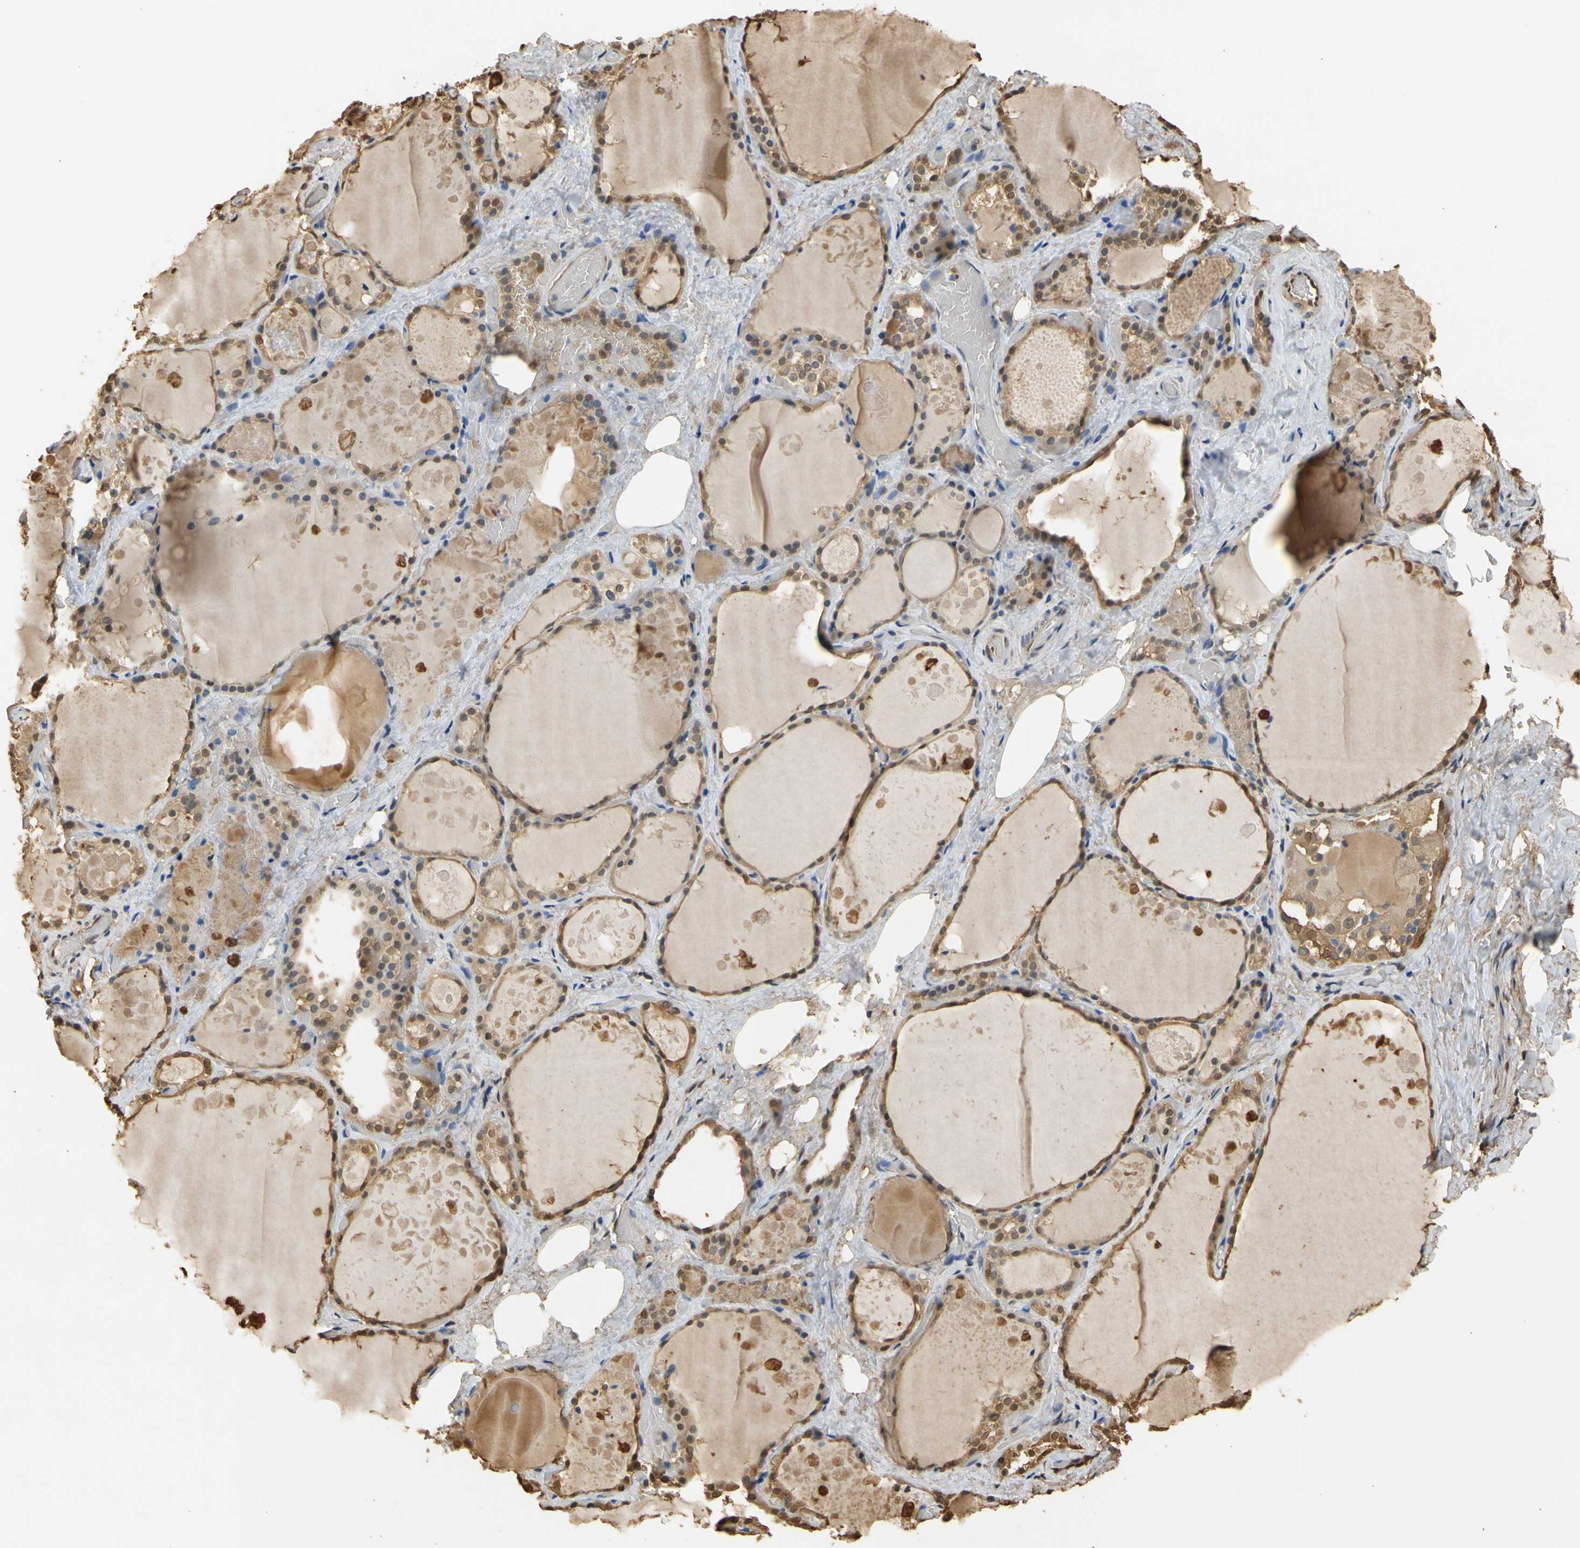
{"staining": {"intensity": "moderate", "quantity": ">75%", "location": "cytoplasmic/membranous,nuclear"}, "tissue": "thyroid gland", "cell_type": "Glandular cells", "image_type": "normal", "snomed": [{"axis": "morphology", "description": "Normal tissue, NOS"}, {"axis": "topography", "description": "Thyroid gland"}], "caption": "IHC (DAB) staining of unremarkable human thyroid gland demonstrates moderate cytoplasmic/membranous,nuclear protein expression in approximately >75% of glandular cells.", "gene": "S100A6", "patient": {"sex": "male", "age": 61}}